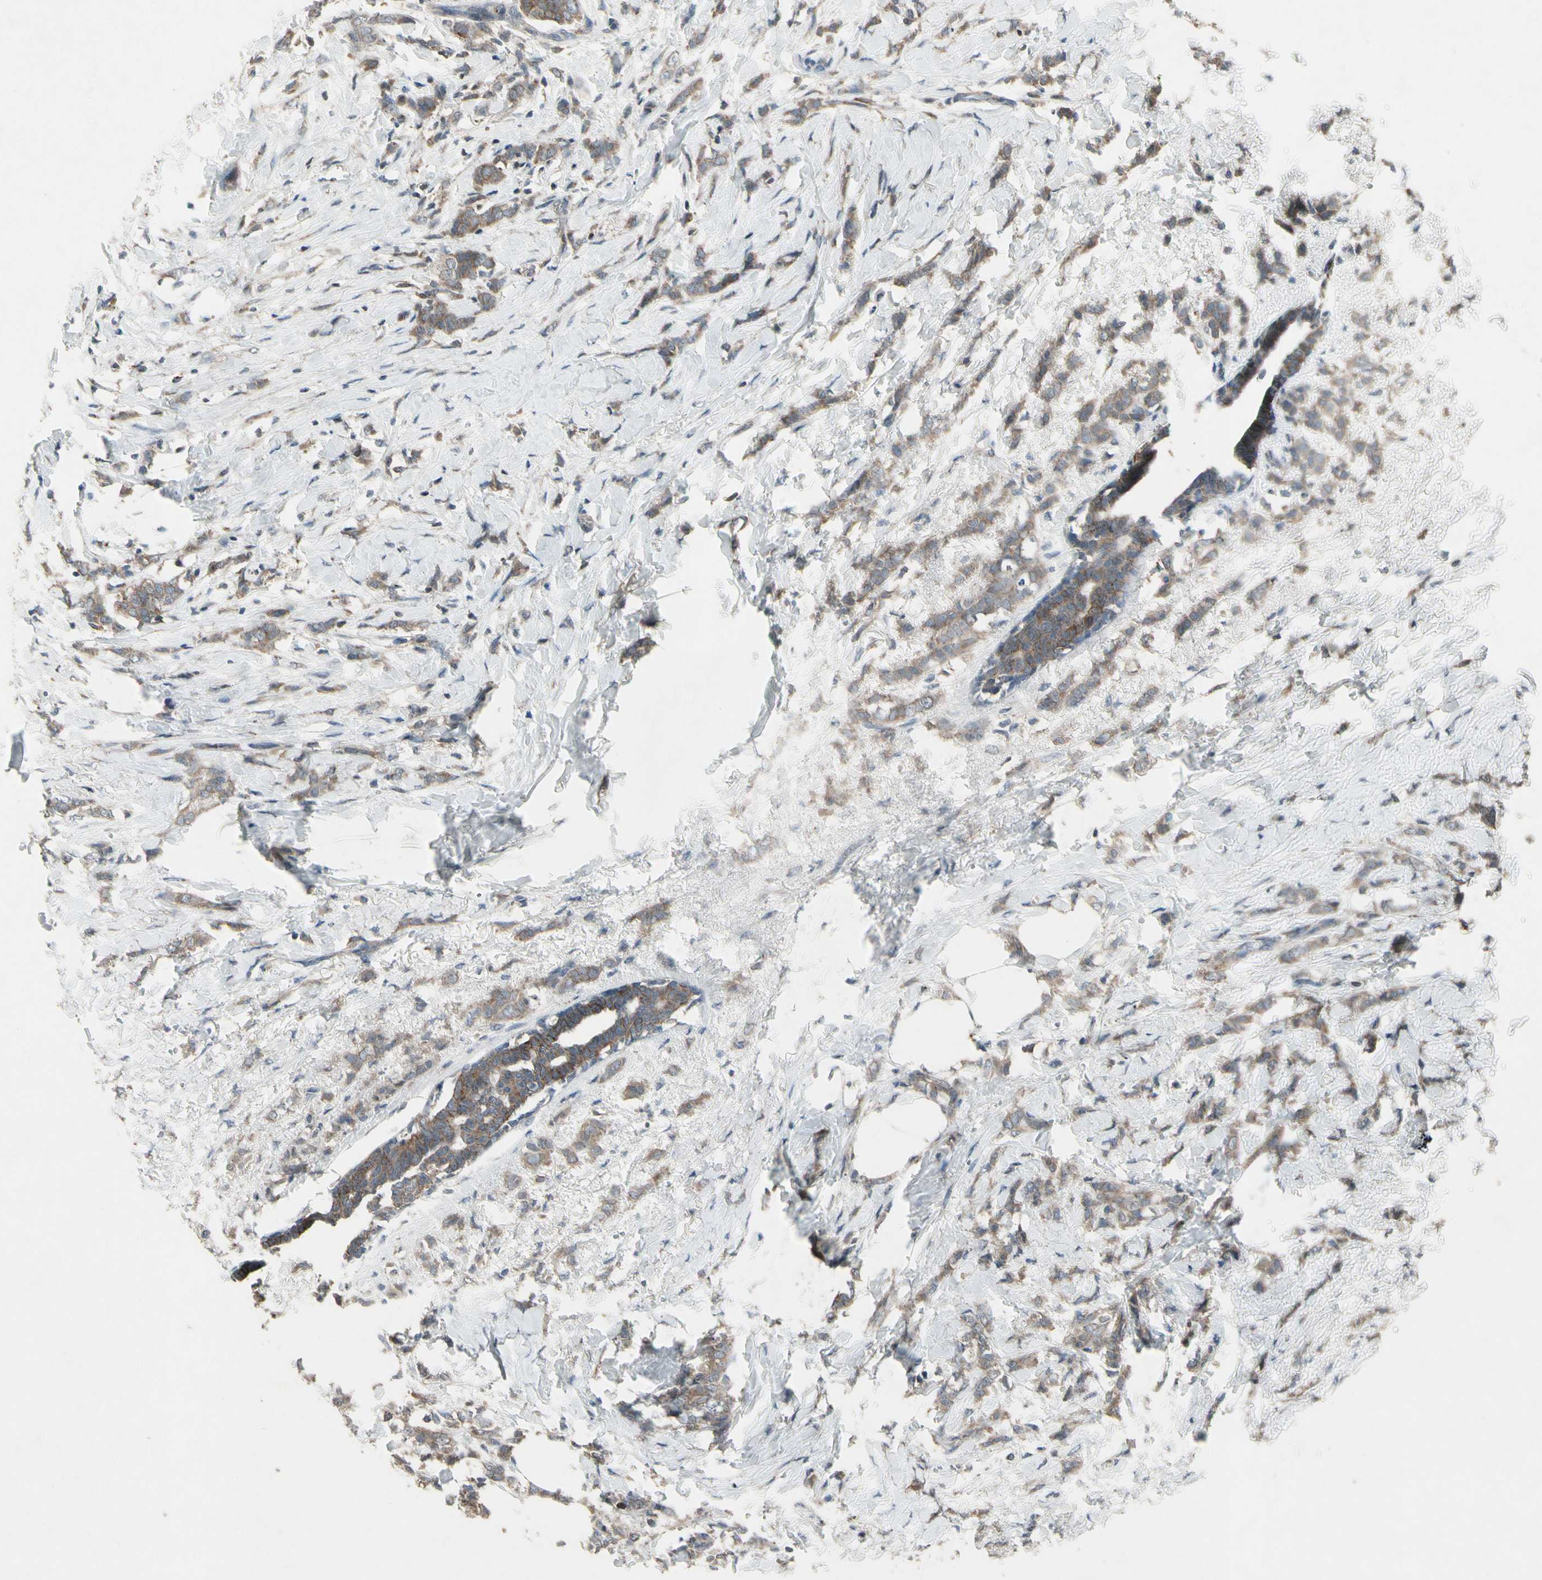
{"staining": {"intensity": "moderate", "quantity": ">75%", "location": "cytoplasmic/membranous"}, "tissue": "breast cancer", "cell_type": "Tumor cells", "image_type": "cancer", "snomed": [{"axis": "morphology", "description": "Lobular carcinoma, in situ"}, {"axis": "morphology", "description": "Lobular carcinoma"}, {"axis": "topography", "description": "Breast"}], "caption": "Protein expression analysis of breast cancer shows moderate cytoplasmic/membranous expression in approximately >75% of tumor cells.", "gene": "NMI", "patient": {"sex": "female", "age": 41}}